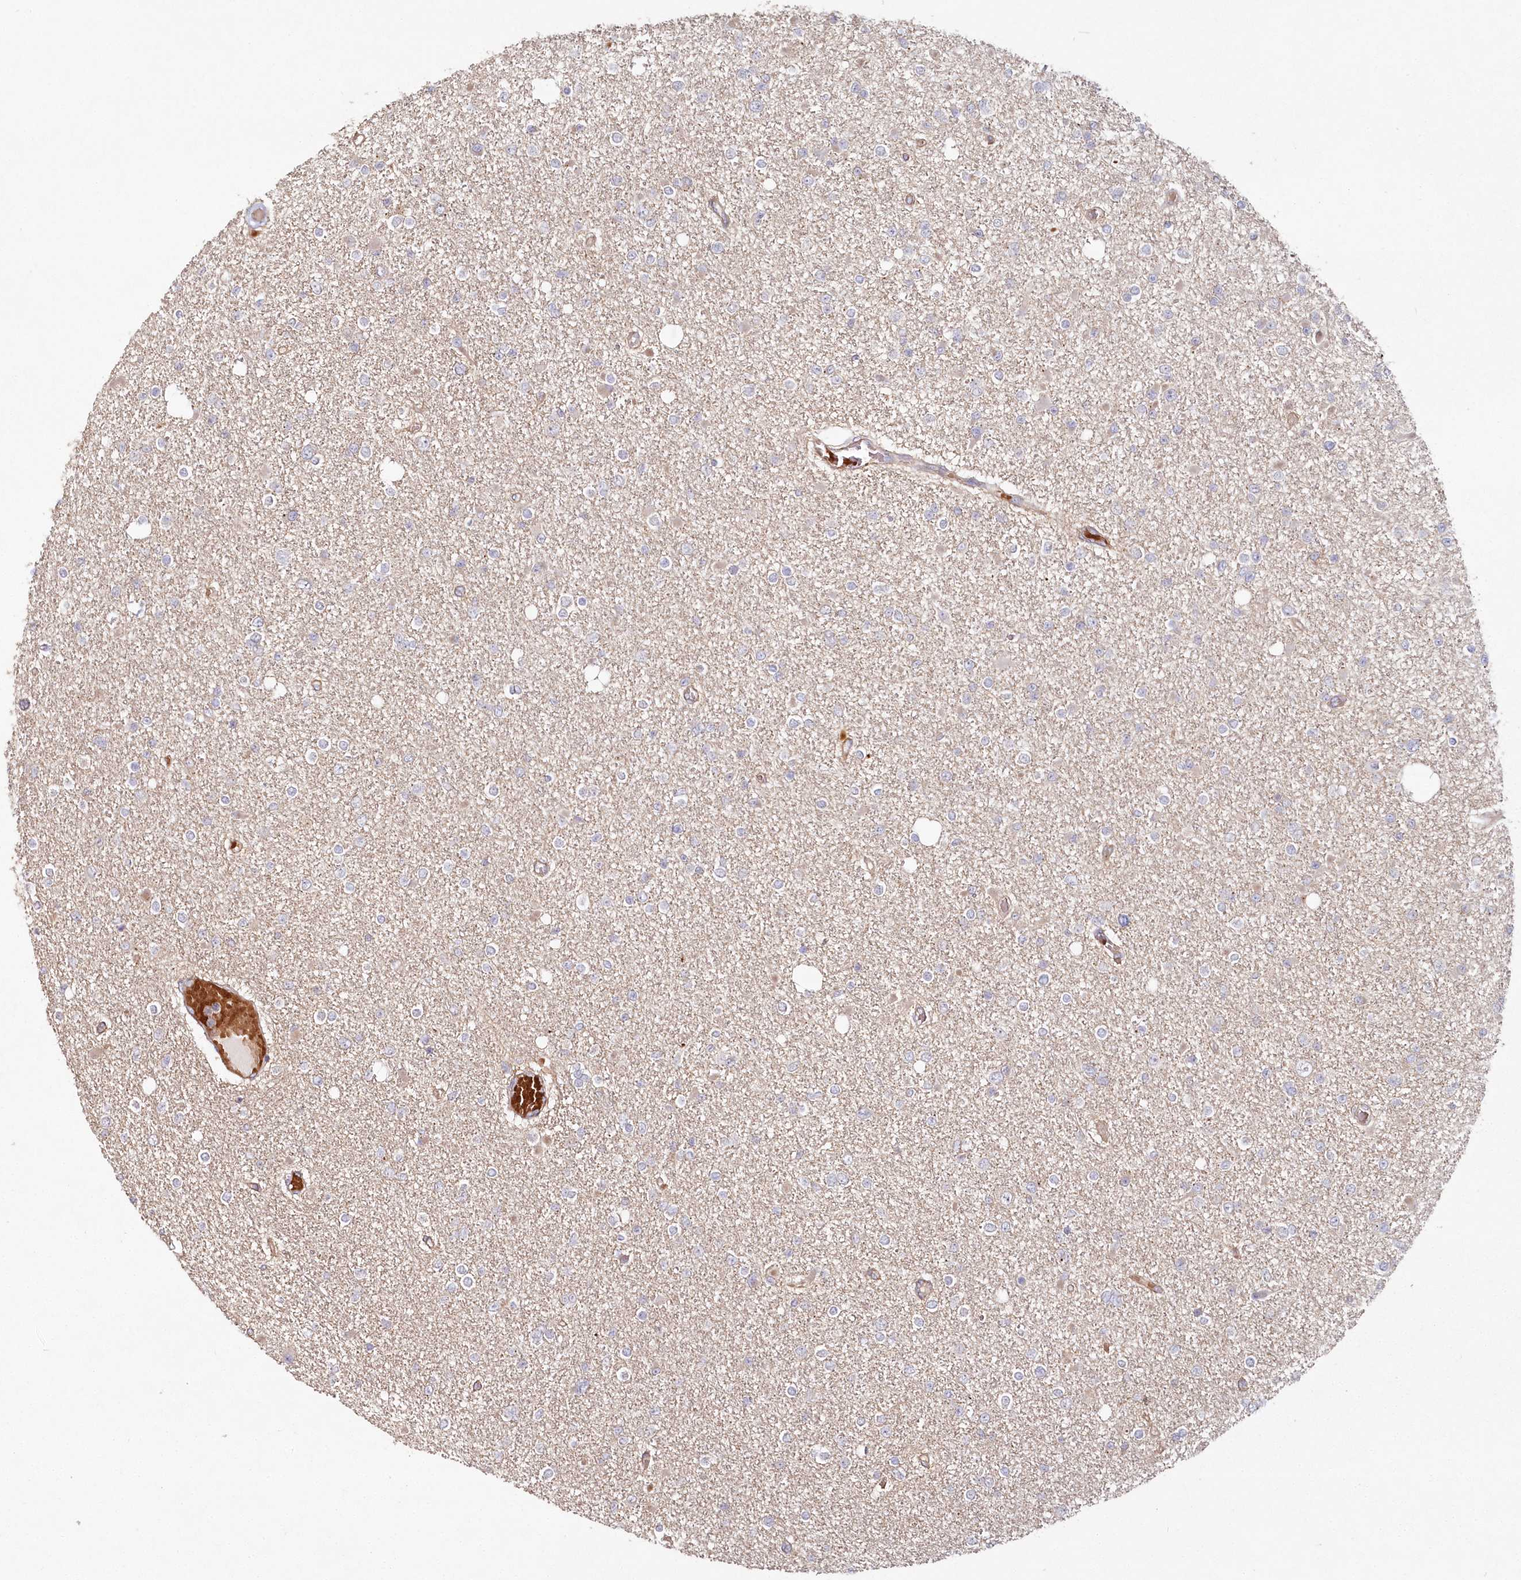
{"staining": {"intensity": "negative", "quantity": "none", "location": "none"}, "tissue": "glioma", "cell_type": "Tumor cells", "image_type": "cancer", "snomed": [{"axis": "morphology", "description": "Glioma, malignant, Low grade"}, {"axis": "topography", "description": "Brain"}], "caption": "This micrograph is of glioma stained with immunohistochemistry to label a protein in brown with the nuclei are counter-stained blue. There is no positivity in tumor cells. (DAB IHC, high magnification).", "gene": "HYCC2", "patient": {"sex": "female", "age": 22}}